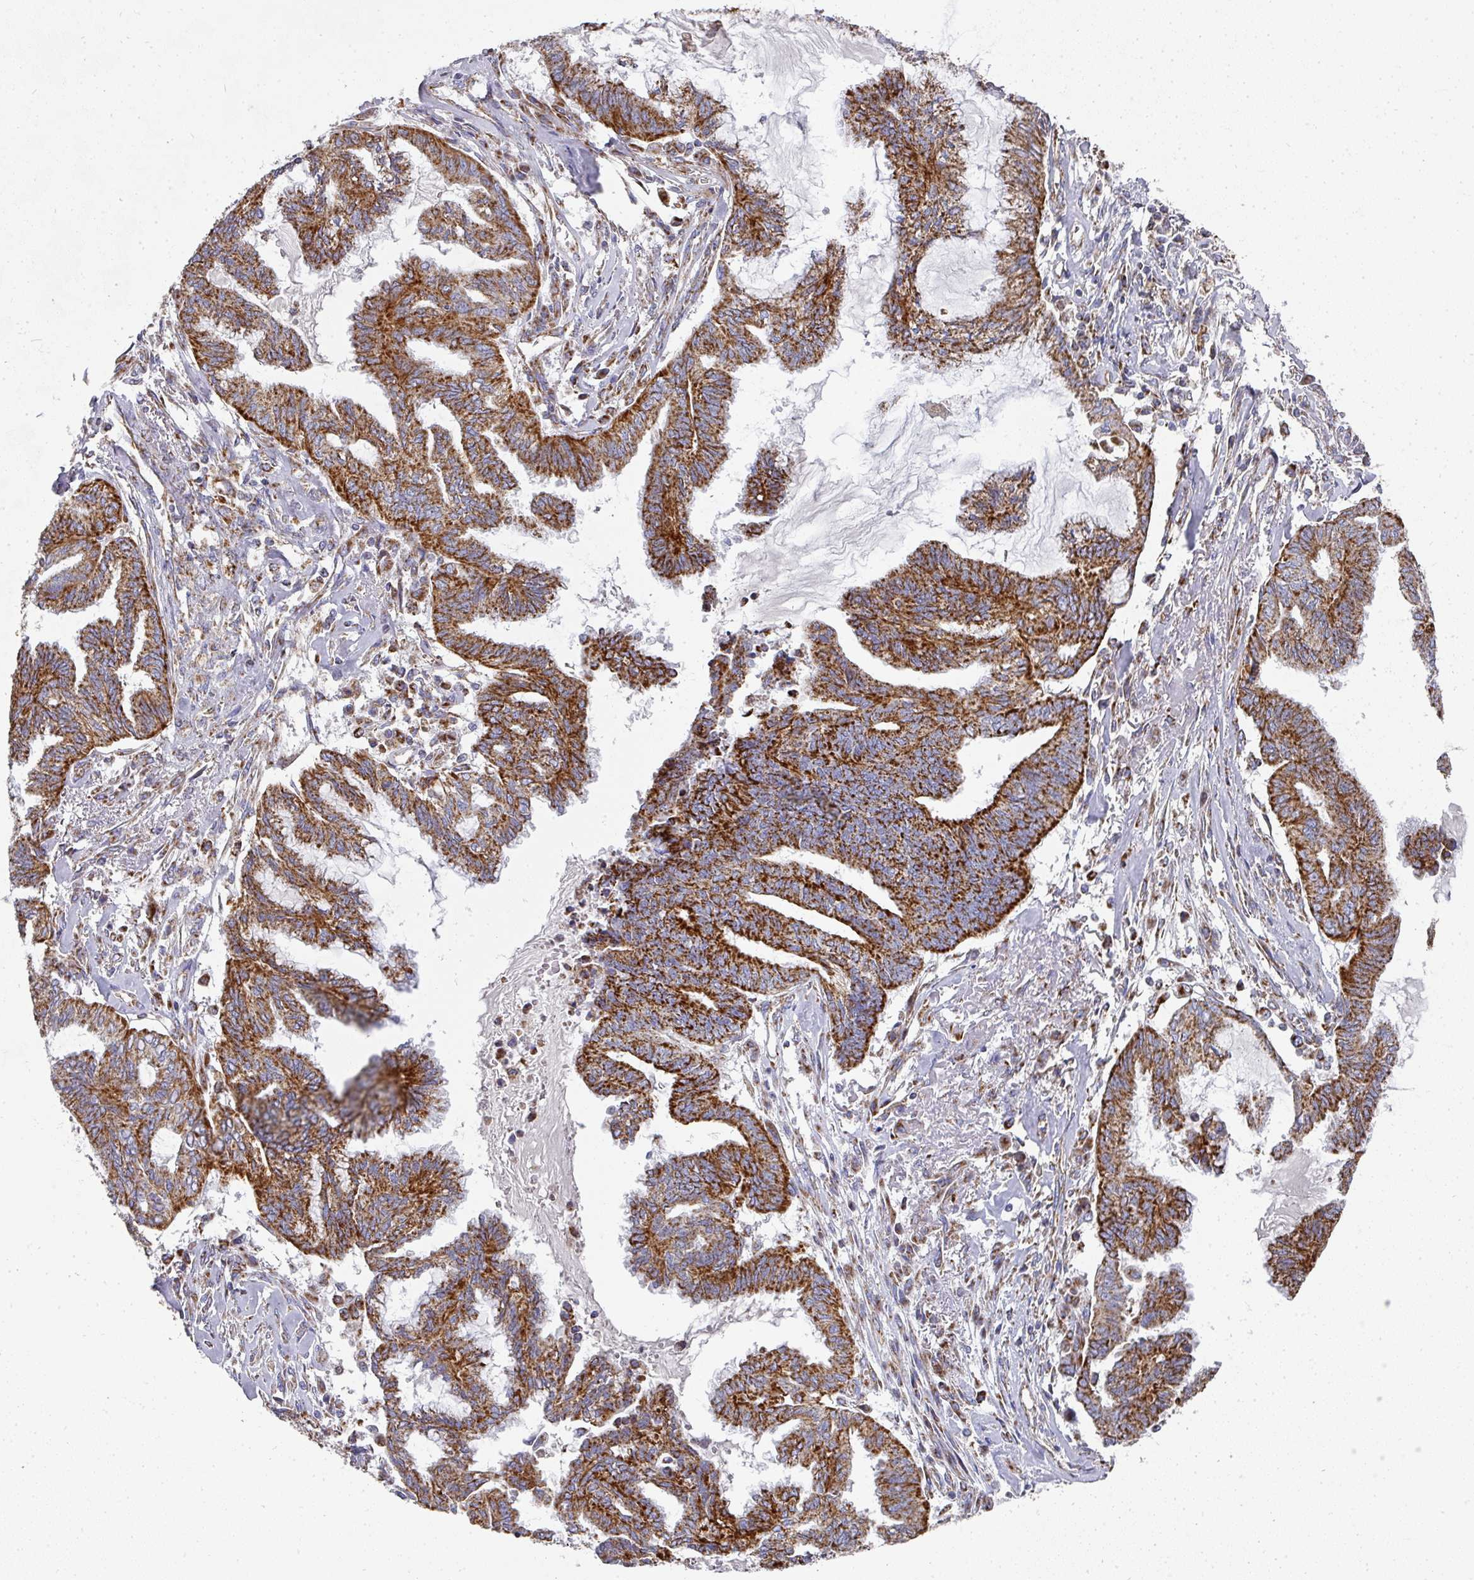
{"staining": {"intensity": "strong", "quantity": ">75%", "location": "cytoplasmic/membranous"}, "tissue": "endometrial cancer", "cell_type": "Tumor cells", "image_type": "cancer", "snomed": [{"axis": "morphology", "description": "Adenocarcinoma, NOS"}, {"axis": "topography", "description": "Endometrium"}], "caption": "High-power microscopy captured an immunohistochemistry (IHC) image of endometrial adenocarcinoma, revealing strong cytoplasmic/membranous positivity in approximately >75% of tumor cells. Using DAB (brown) and hematoxylin (blue) stains, captured at high magnification using brightfield microscopy.", "gene": "UQCRFS1", "patient": {"sex": "female", "age": 86}}